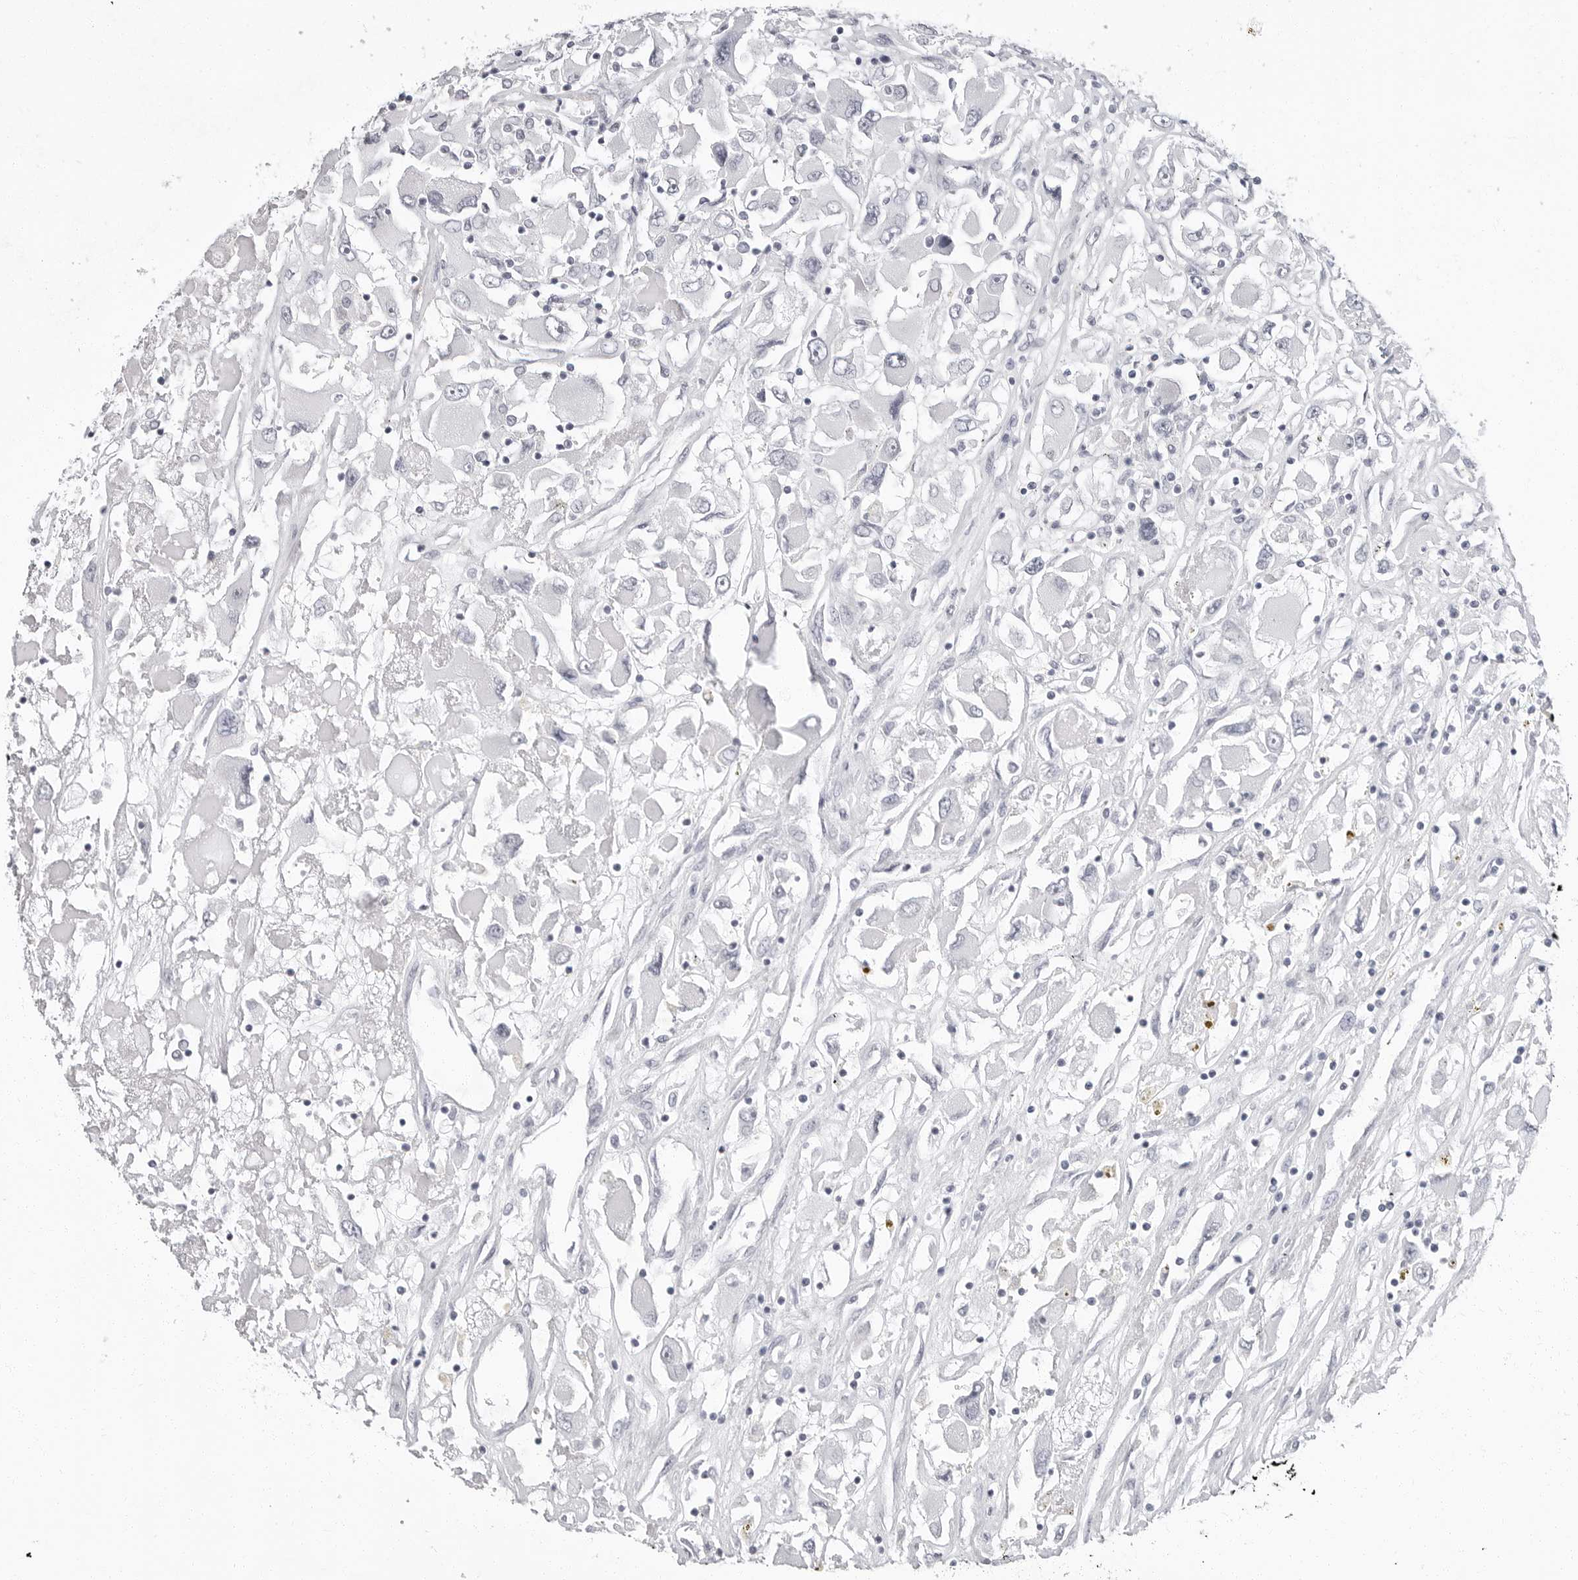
{"staining": {"intensity": "negative", "quantity": "none", "location": "none"}, "tissue": "renal cancer", "cell_type": "Tumor cells", "image_type": "cancer", "snomed": [{"axis": "morphology", "description": "Adenocarcinoma, NOS"}, {"axis": "topography", "description": "Kidney"}], "caption": "Immunohistochemistry of human renal cancer (adenocarcinoma) displays no positivity in tumor cells.", "gene": "VEZF1", "patient": {"sex": "female", "age": 52}}